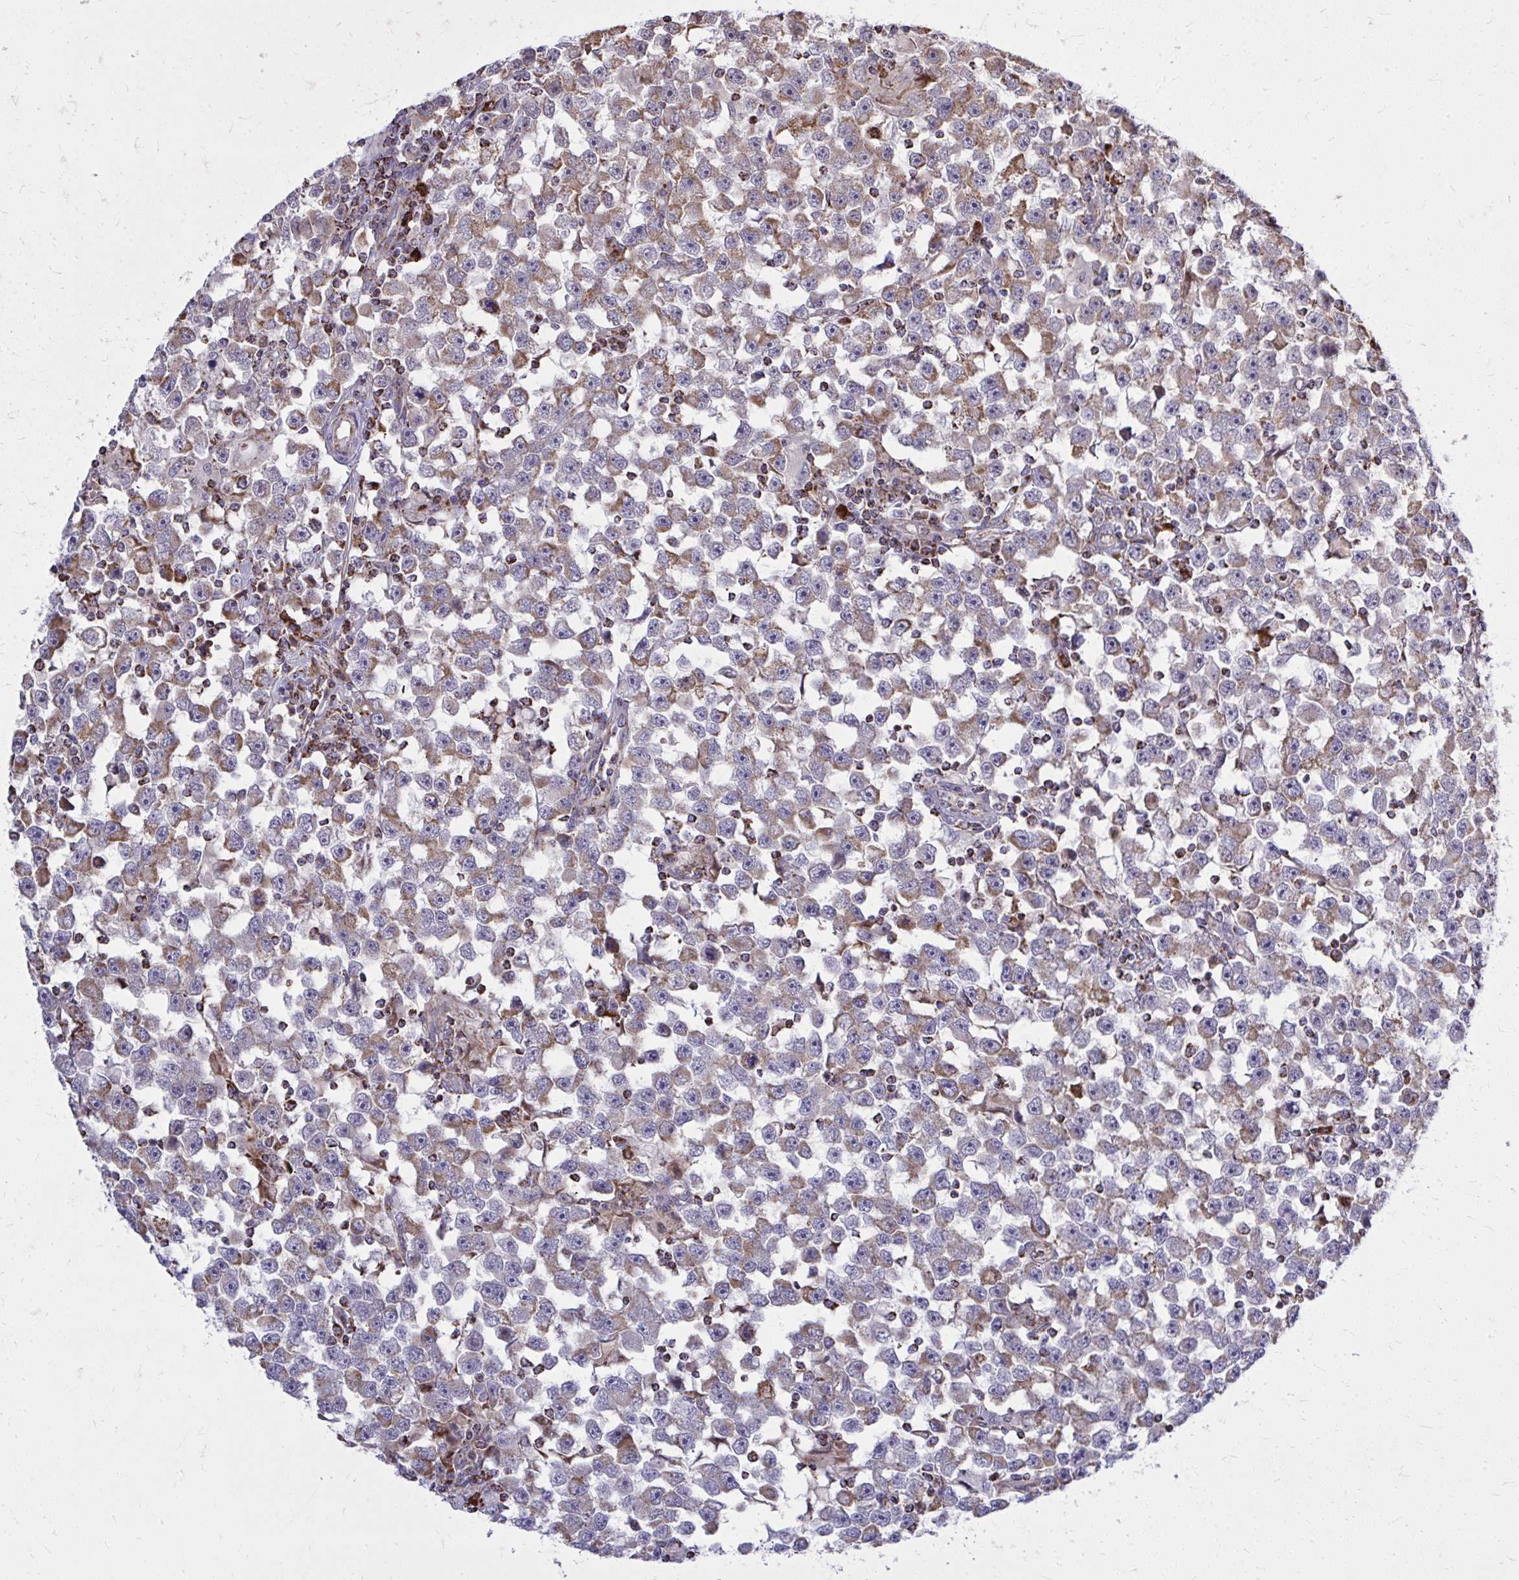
{"staining": {"intensity": "moderate", "quantity": ">75%", "location": "cytoplasmic/membranous"}, "tissue": "testis cancer", "cell_type": "Tumor cells", "image_type": "cancer", "snomed": [{"axis": "morphology", "description": "Seminoma, NOS"}, {"axis": "topography", "description": "Testis"}], "caption": "The photomicrograph demonstrates staining of testis seminoma, revealing moderate cytoplasmic/membranous protein expression (brown color) within tumor cells. The staining was performed using DAB, with brown indicating positive protein expression. Nuclei are stained blue with hematoxylin.", "gene": "ZNF362", "patient": {"sex": "male", "age": 33}}